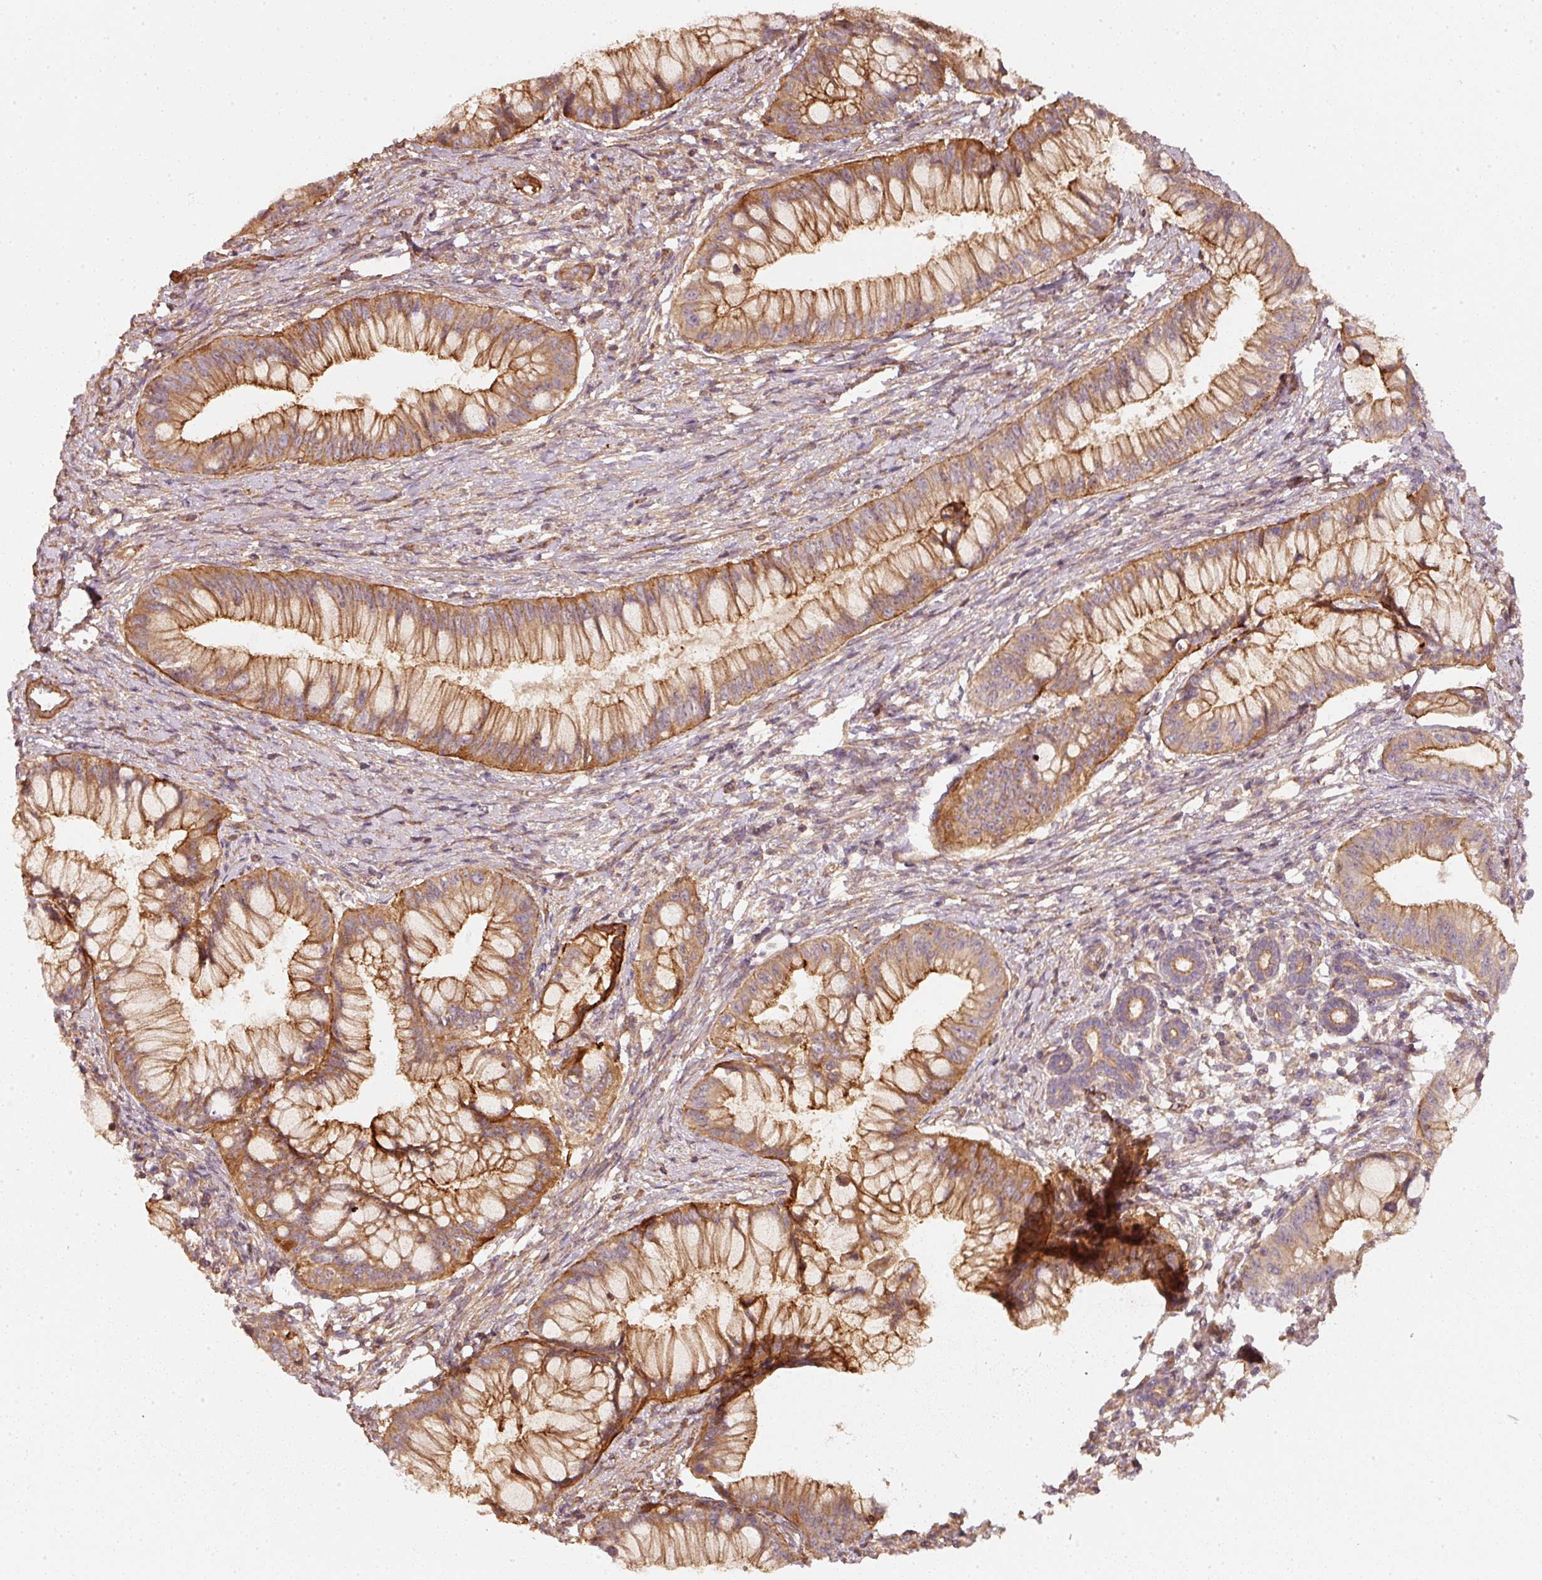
{"staining": {"intensity": "moderate", "quantity": ">75%", "location": "cytoplasmic/membranous"}, "tissue": "pancreatic cancer", "cell_type": "Tumor cells", "image_type": "cancer", "snomed": [{"axis": "morphology", "description": "Adenocarcinoma, NOS"}, {"axis": "topography", "description": "Pancreas"}], "caption": "Immunohistochemistry (IHC) photomicrograph of pancreatic cancer (adenocarcinoma) stained for a protein (brown), which shows medium levels of moderate cytoplasmic/membranous expression in about >75% of tumor cells.", "gene": "CEP95", "patient": {"sex": "male", "age": 48}}